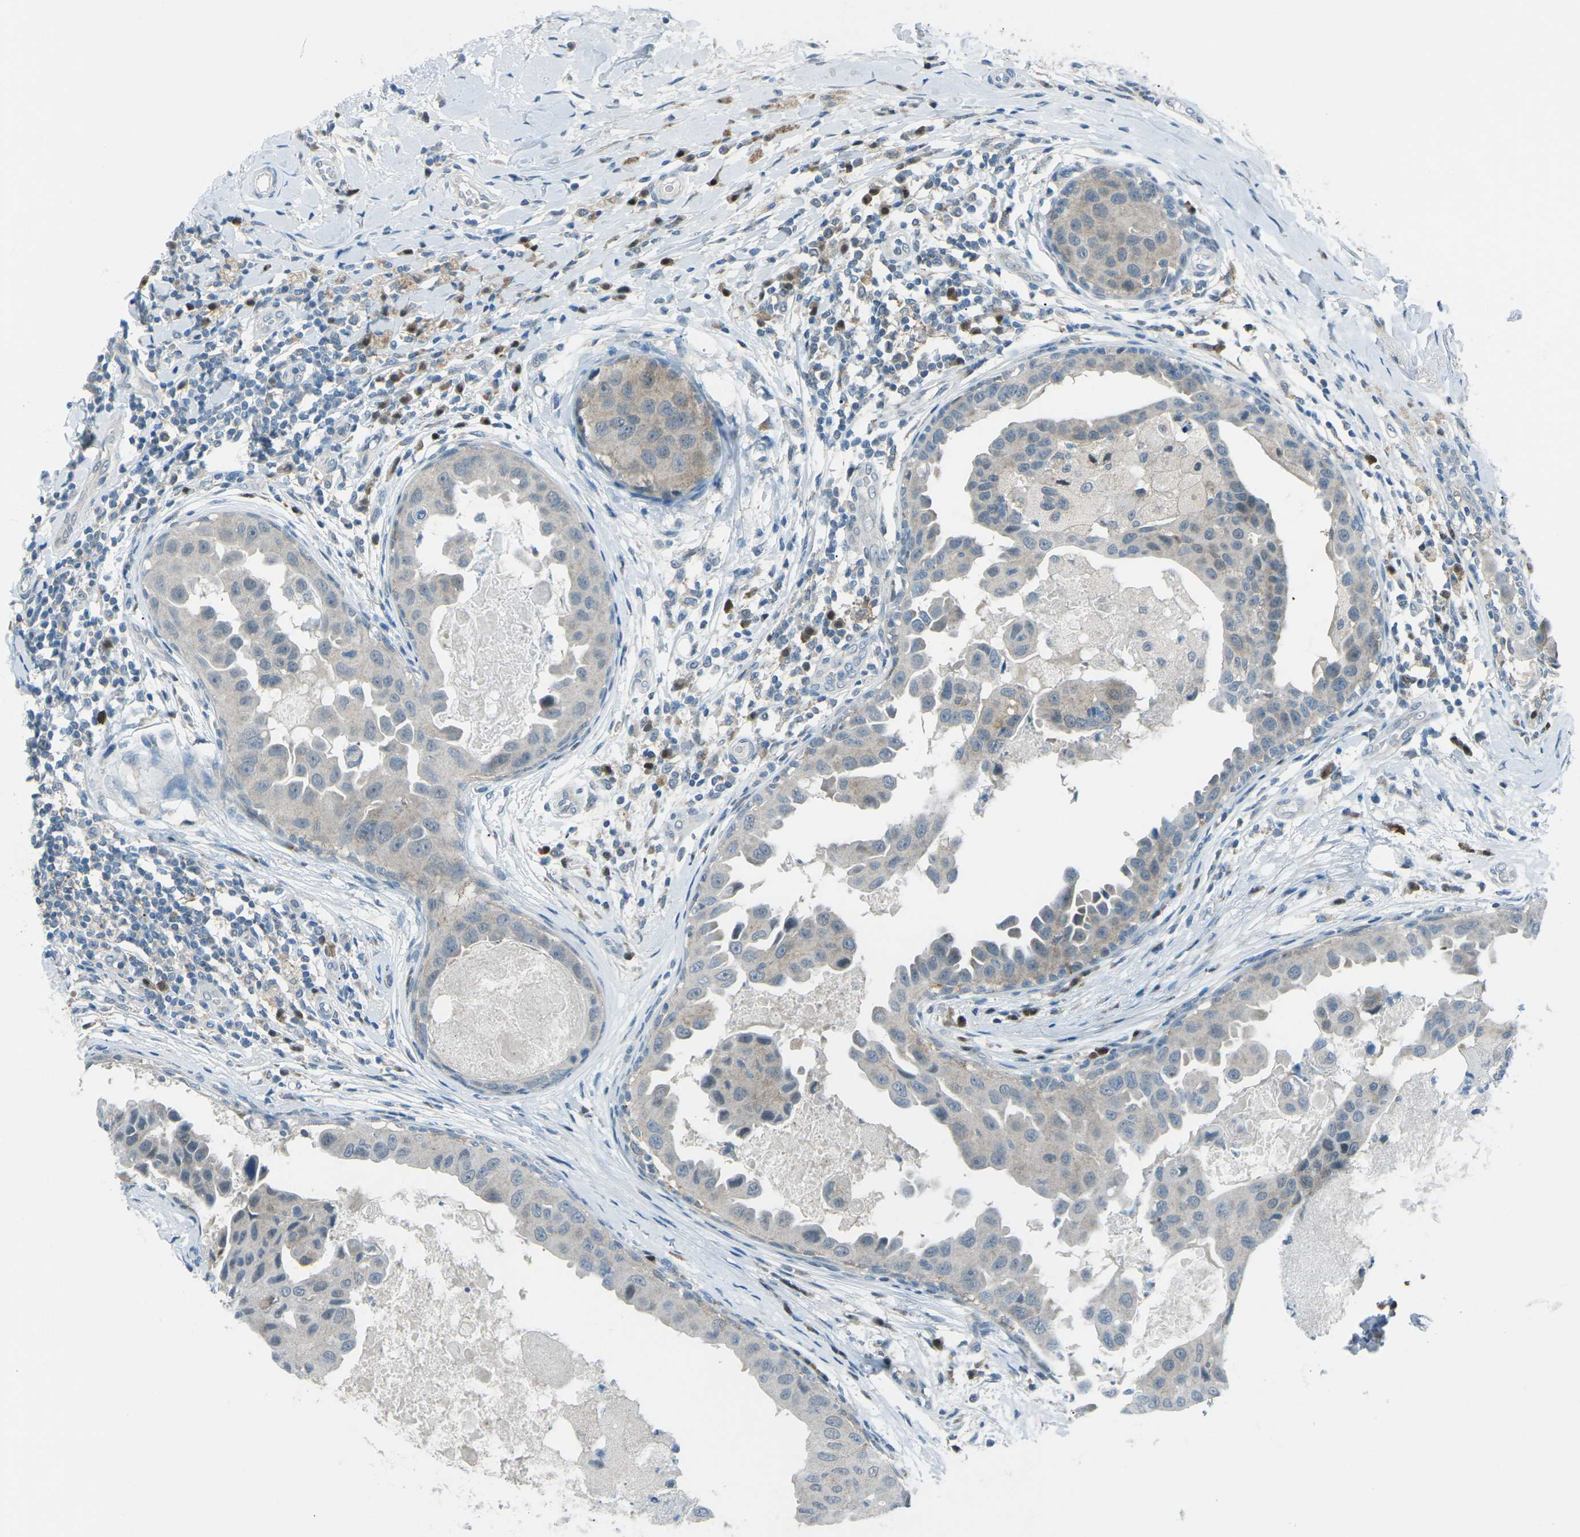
{"staining": {"intensity": "weak", "quantity": "<25%", "location": "cytoplasmic/membranous"}, "tissue": "breast cancer", "cell_type": "Tumor cells", "image_type": "cancer", "snomed": [{"axis": "morphology", "description": "Duct carcinoma"}, {"axis": "topography", "description": "Breast"}], "caption": "IHC micrograph of human invasive ductal carcinoma (breast) stained for a protein (brown), which demonstrates no expression in tumor cells.", "gene": "PRKCA", "patient": {"sex": "female", "age": 27}}